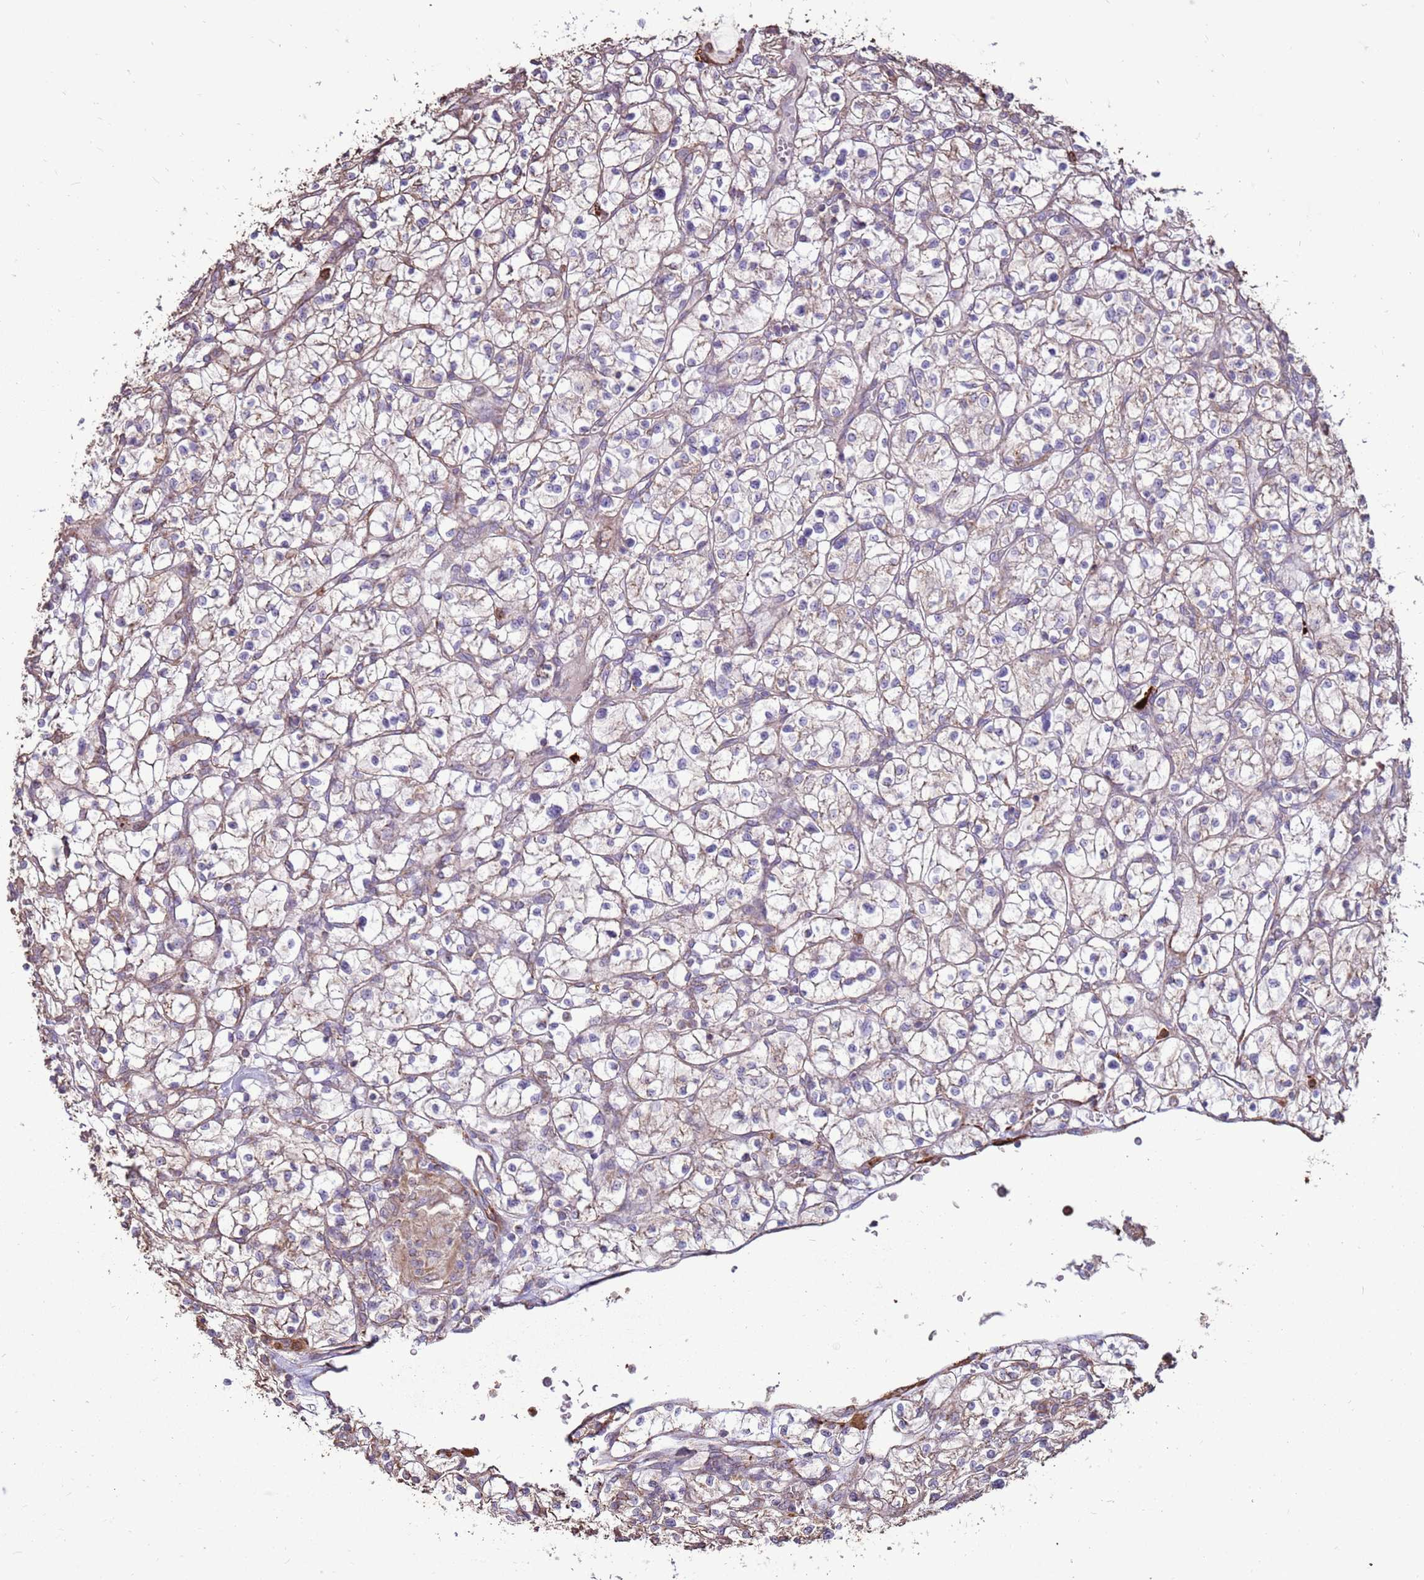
{"staining": {"intensity": "negative", "quantity": "none", "location": "none"}, "tissue": "renal cancer", "cell_type": "Tumor cells", "image_type": "cancer", "snomed": [{"axis": "morphology", "description": "Adenocarcinoma, NOS"}, {"axis": "topography", "description": "Kidney"}], "caption": "High power microscopy histopathology image of an IHC photomicrograph of renal cancer, revealing no significant expression in tumor cells. (Stains: DAB (3,3'-diaminobenzidine) immunohistochemistry (IHC) with hematoxylin counter stain, Microscopy: brightfield microscopy at high magnification).", "gene": "DDX59", "patient": {"sex": "female", "age": 64}}